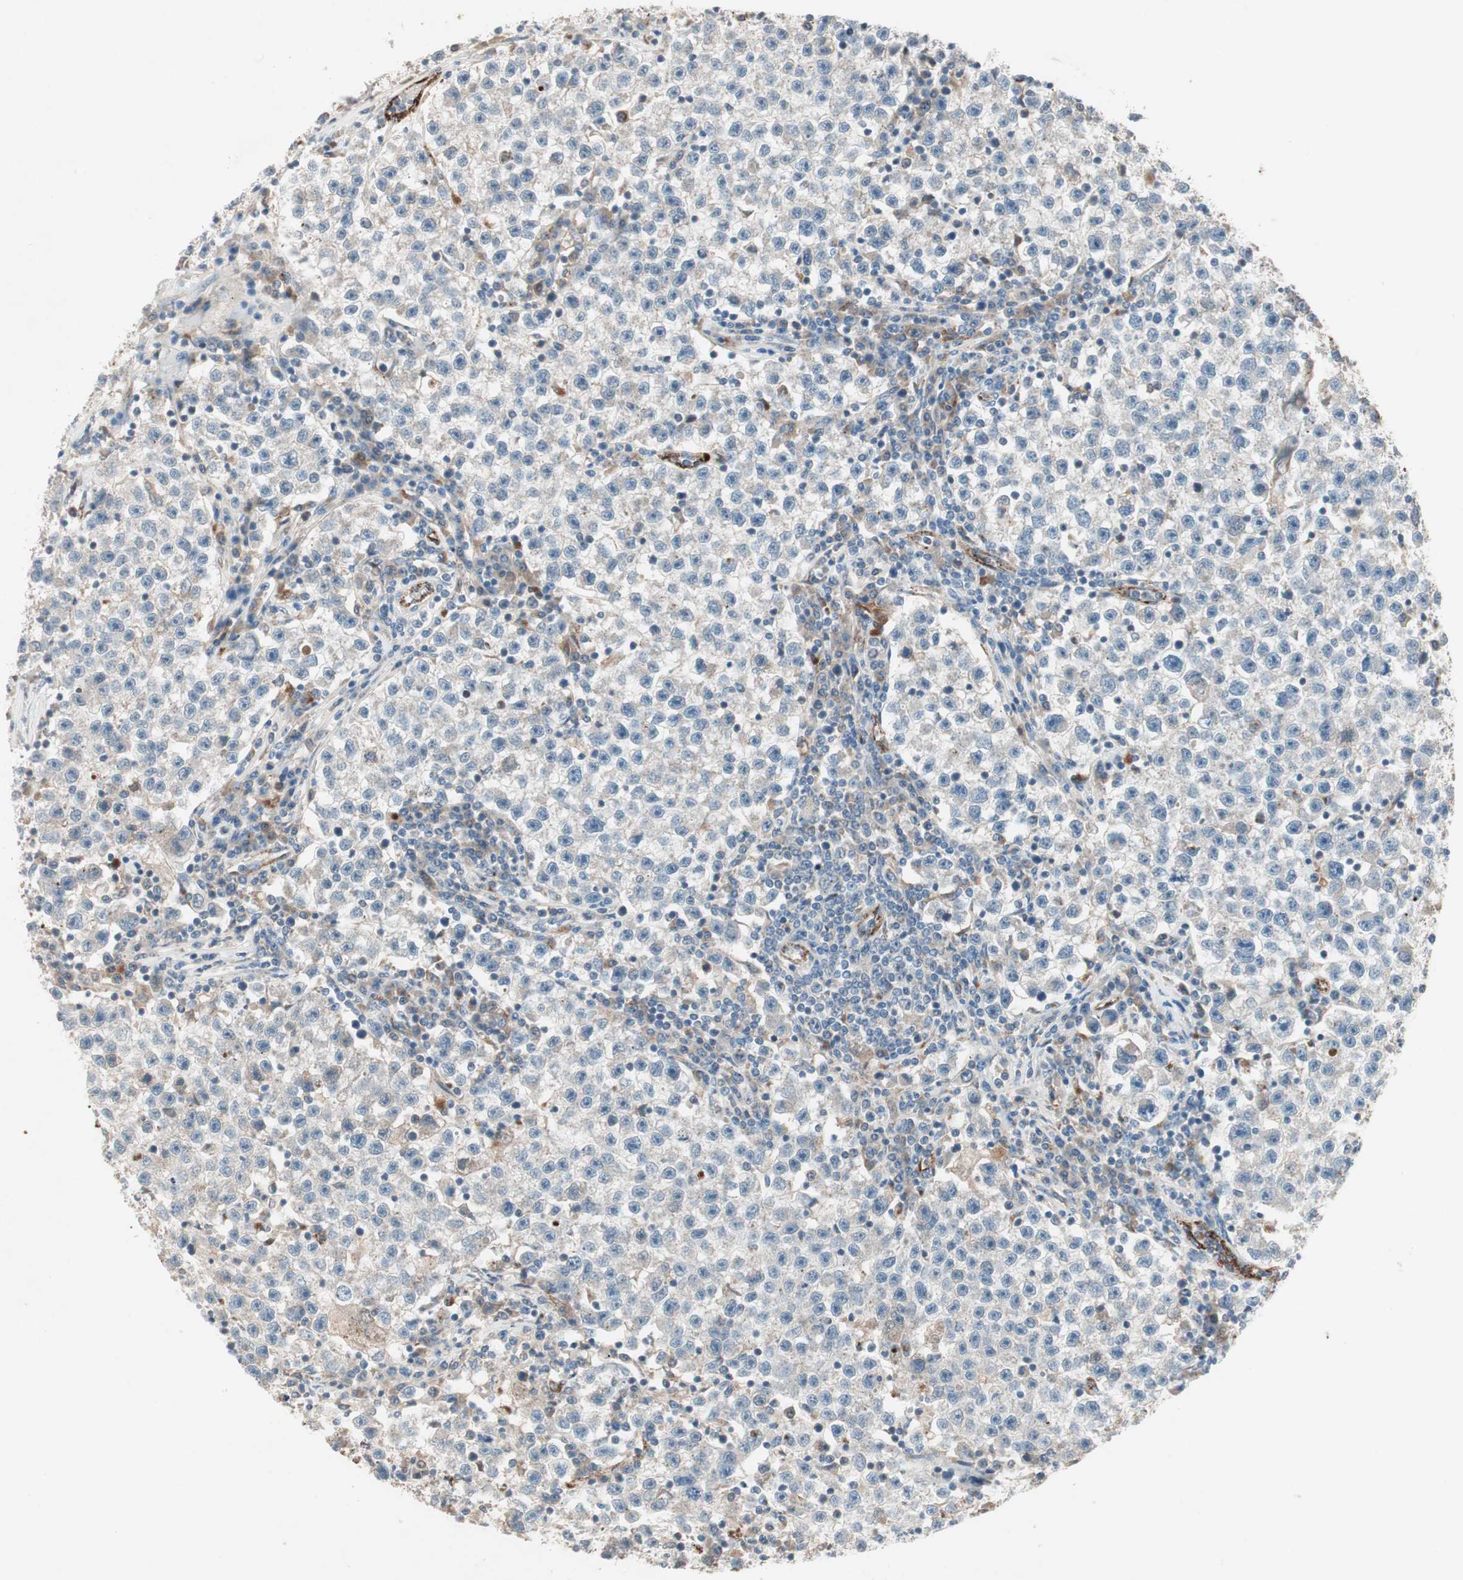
{"staining": {"intensity": "weak", "quantity": "25%-75%", "location": "cytoplasmic/membranous"}, "tissue": "testis cancer", "cell_type": "Tumor cells", "image_type": "cancer", "snomed": [{"axis": "morphology", "description": "Seminoma, NOS"}, {"axis": "topography", "description": "Testis"}], "caption": "Immunohistochemical staining of seminoma (testis) exhibits low levels of weak cytoplasmic/membranous protein positivity in approximately 25%-75% of tumor cells.", "gene": "FGFR4", "patient": {"sex": "male", "age": 22}}